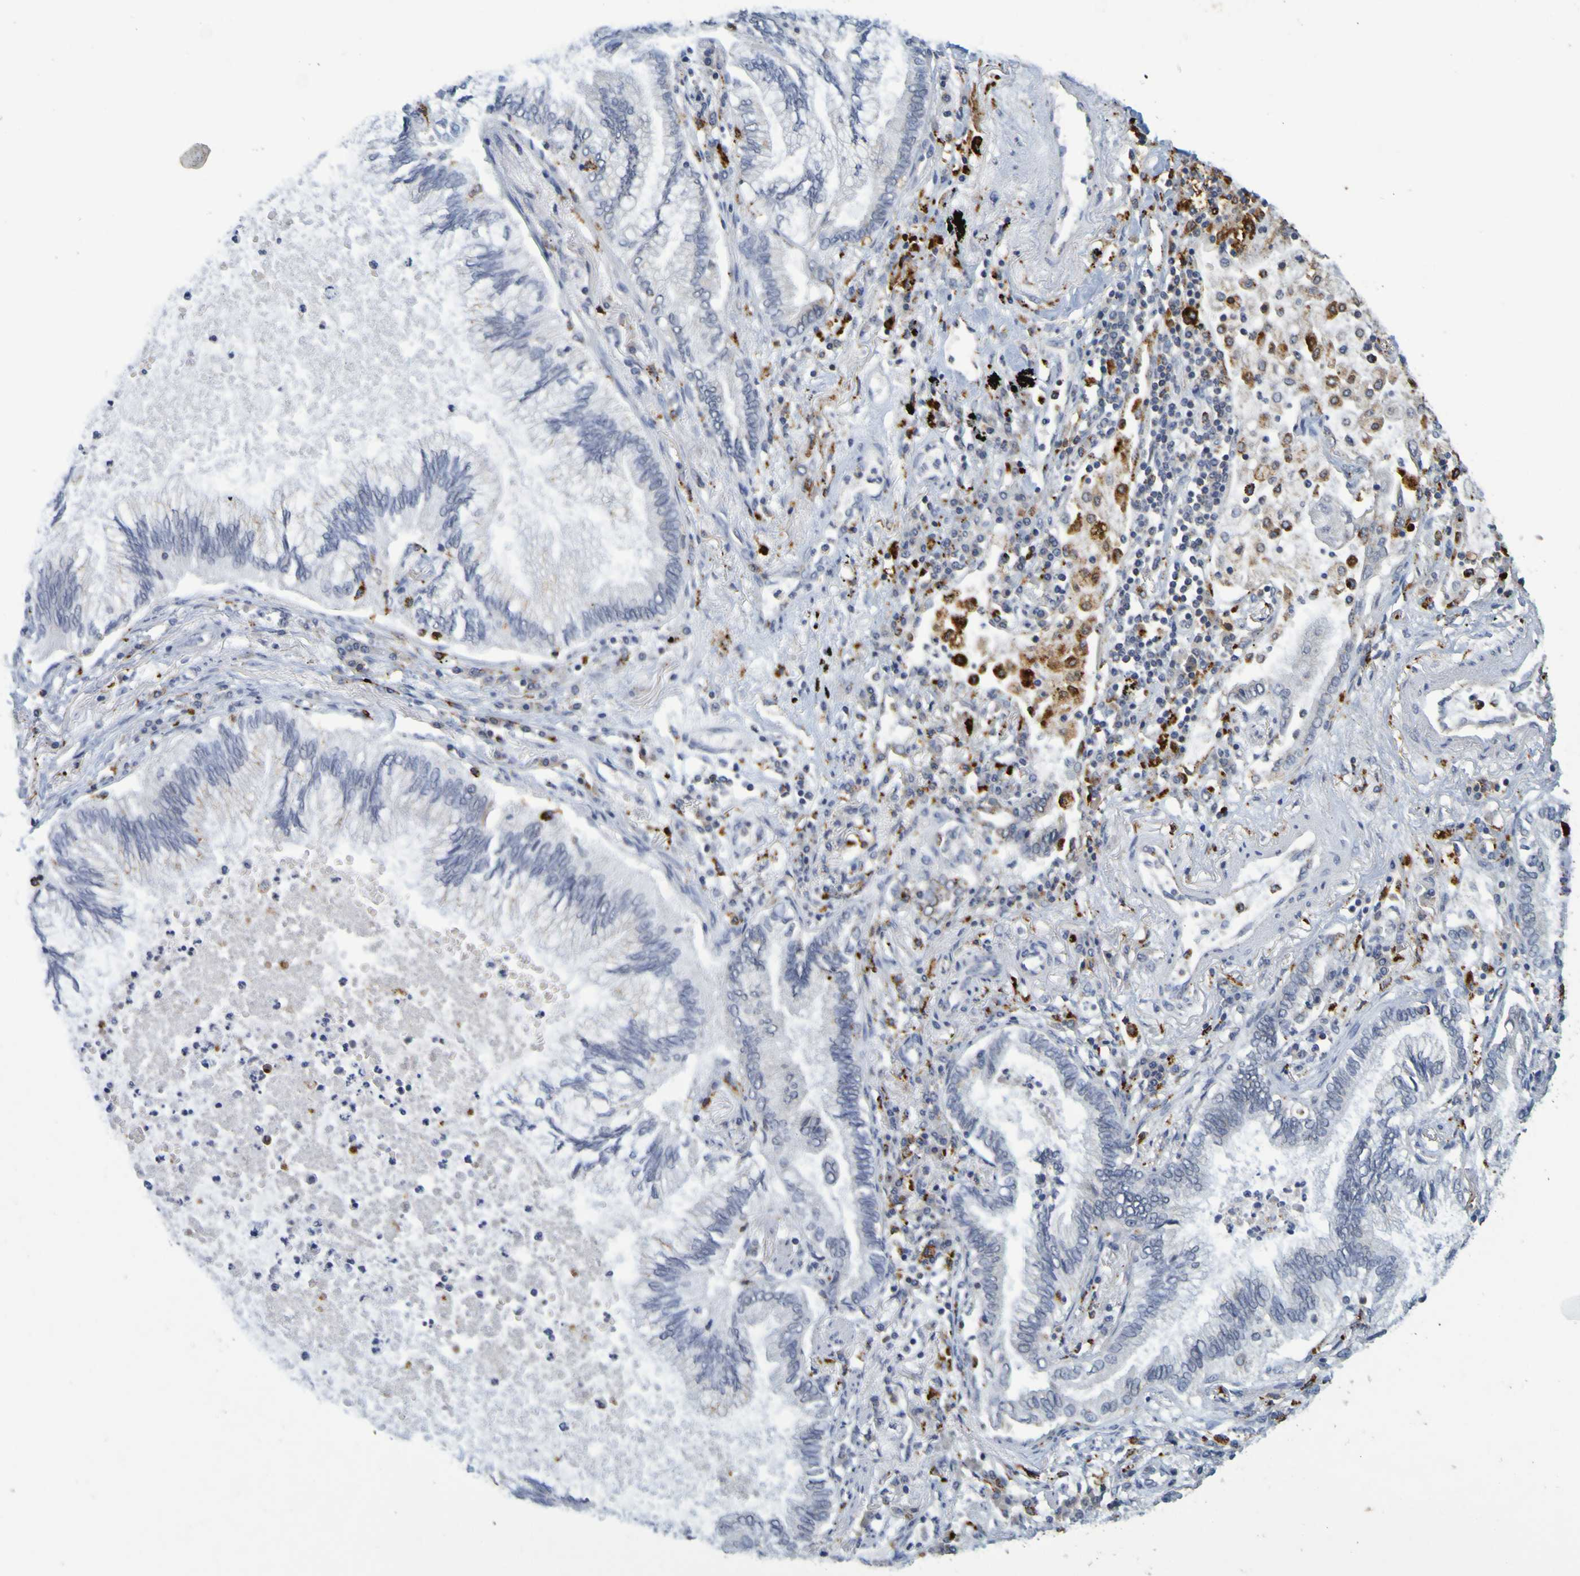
{"staining": {"intensity": "negative", "quantity": "none", "location": "none"}, "tissue": "lung cancer", "cell_type": "Tumor cells", "image_type": "cancer", "snomed": [{"axis": "morphology", "description": "Normal tissue, NOS"}, {"axis": "morphology", "description": "Adenocarcinoma, NOS"}, {"axis": "topography", "description": "Bronchus"}, {"axis": "topography", "description": "Lung"}], "caption": "Human lung adenocarcinoma stained for a protein using IHC exhibits no staining in tumor cells.", "gene": "TPH1", "patient": {"sex": "female", "age": 70}}